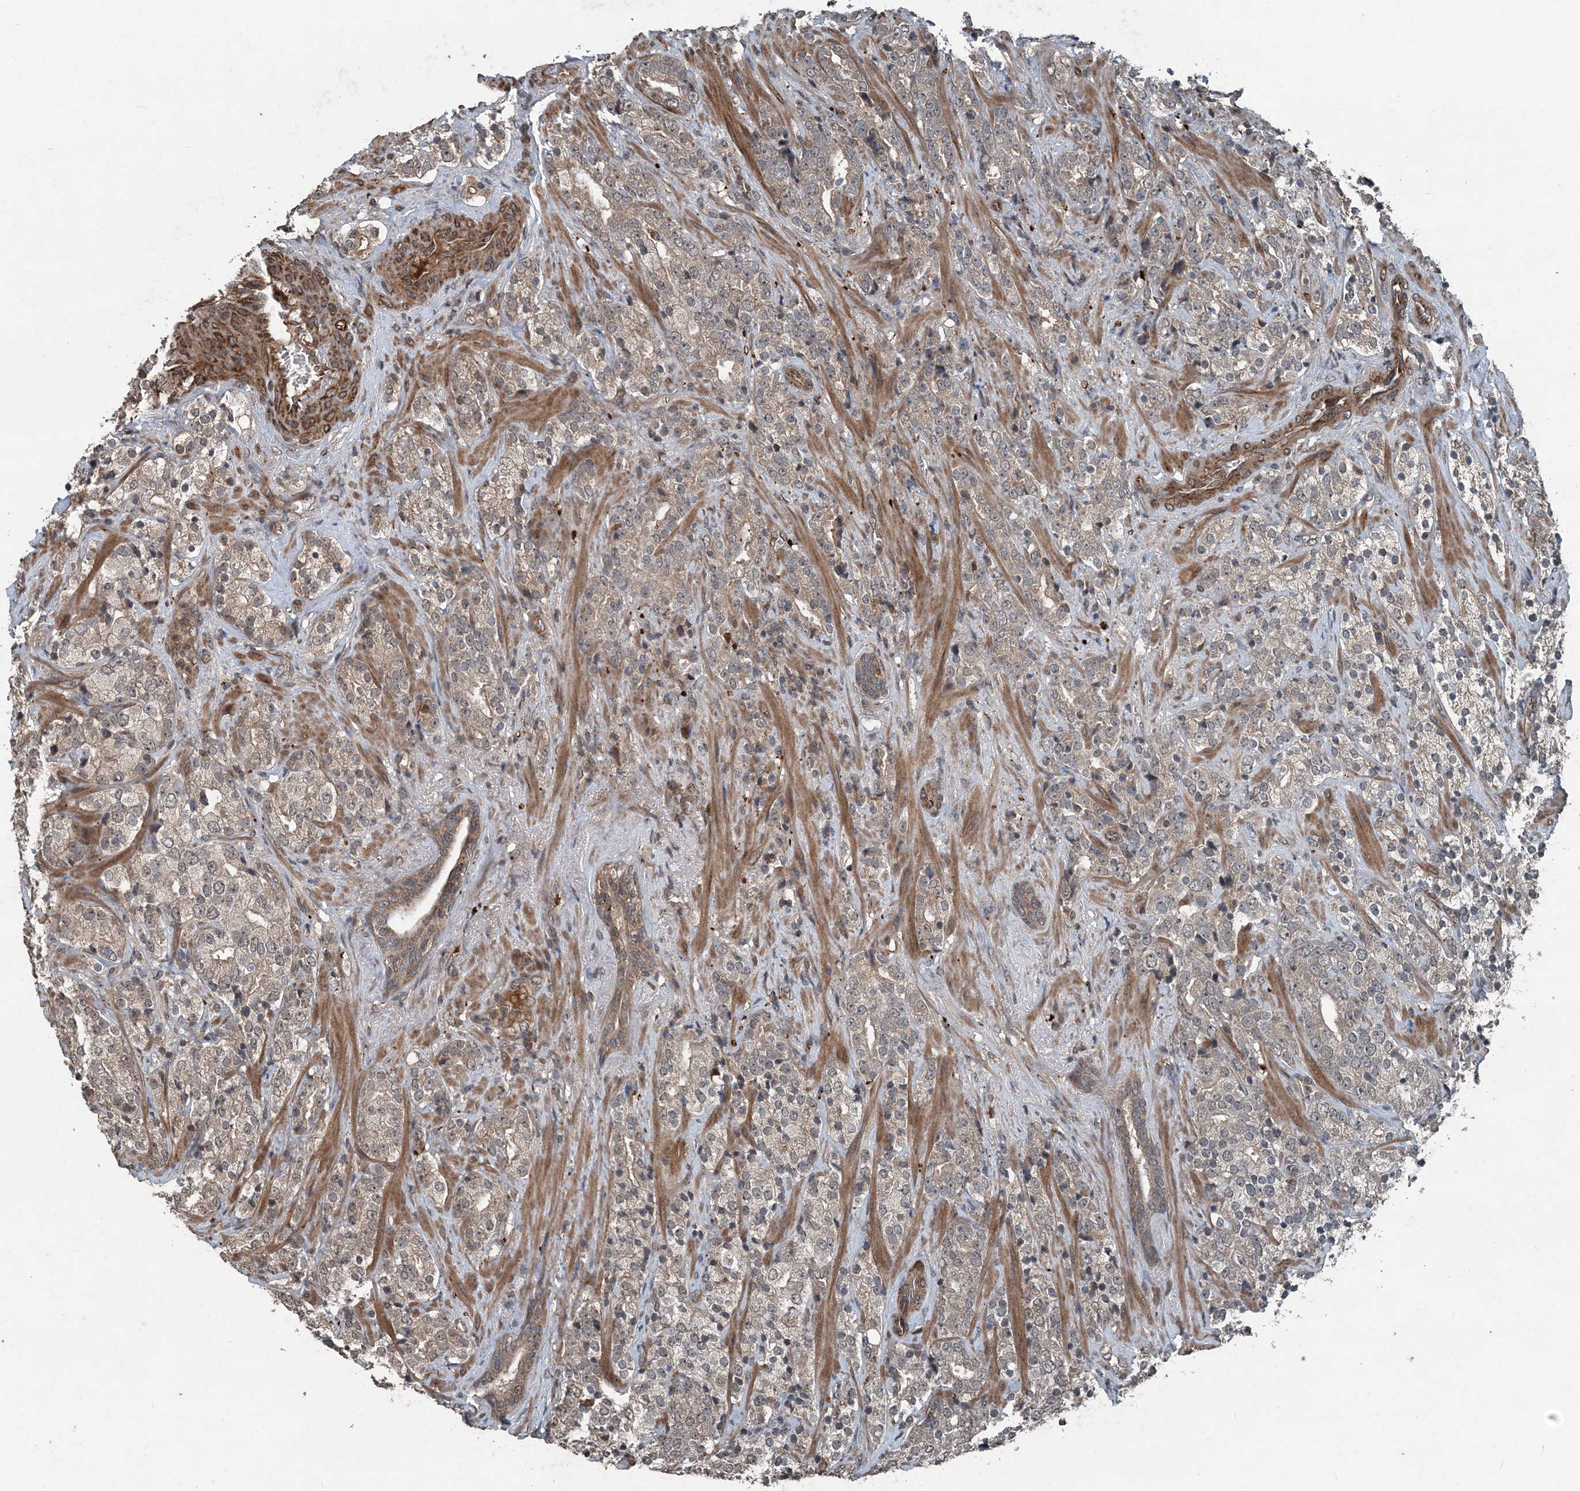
{"staining": {"intensity": "weak", "quantity": "<25%", "location": "cytoplasmic/membranous"}, "tissue": "prostate cancer", "cell_type": "Tumor cells", "image_type": "cancer", "snomed": [{"axis": "morphology", "description": "Adenocarcinoma, High grade"}, {"axis": "topography", "description": "Prostate"}], "caption": "An immunohistochemistry photomicrograph of prostate high-grade adenocarcinoma is shown. There is no staining in tumor cells of prostate high-grade adenocarcinoma.", "gene": "CFL1", "patient": {"sex": "male", "age": 71}}